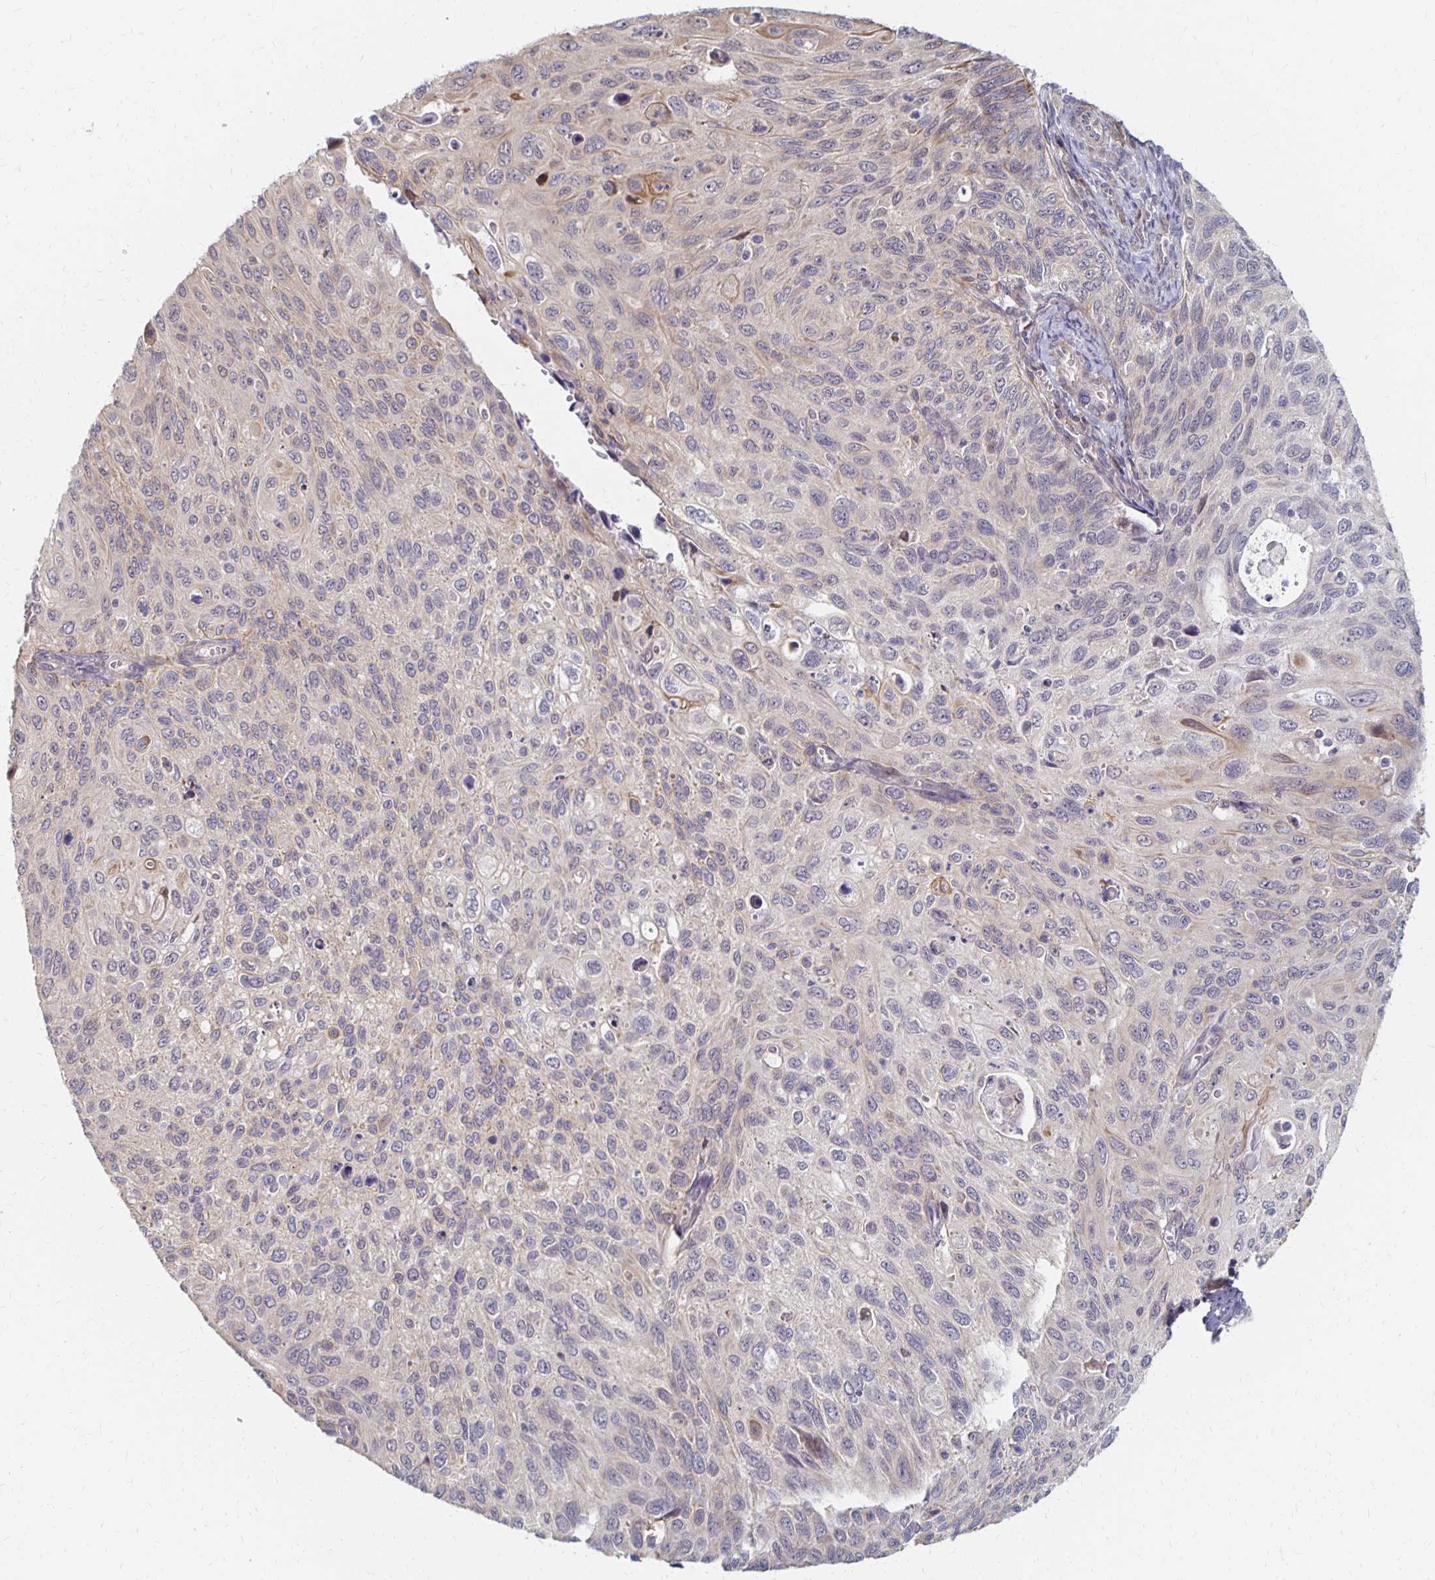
{"staining": {"intensity": "weak", "quantity": "<25%", "location": "cytoplasmic/membranous"}, "tissue": "cervical cancer", "cell_type": "Tumor cells", "image_type": "cancer", "snomed": [{"axis": "morphology", "description": "Squamous cell carcinoma, NOS"}, {"axis": "topography", "description": "Cervix"}], "caption": "Cervical squamous cell carcinoma was stained to show a protein in brown. There is no significant expression in tumor cells.", "gene": "PRKCB", "patient": {"sex": "female", "age": 70}}